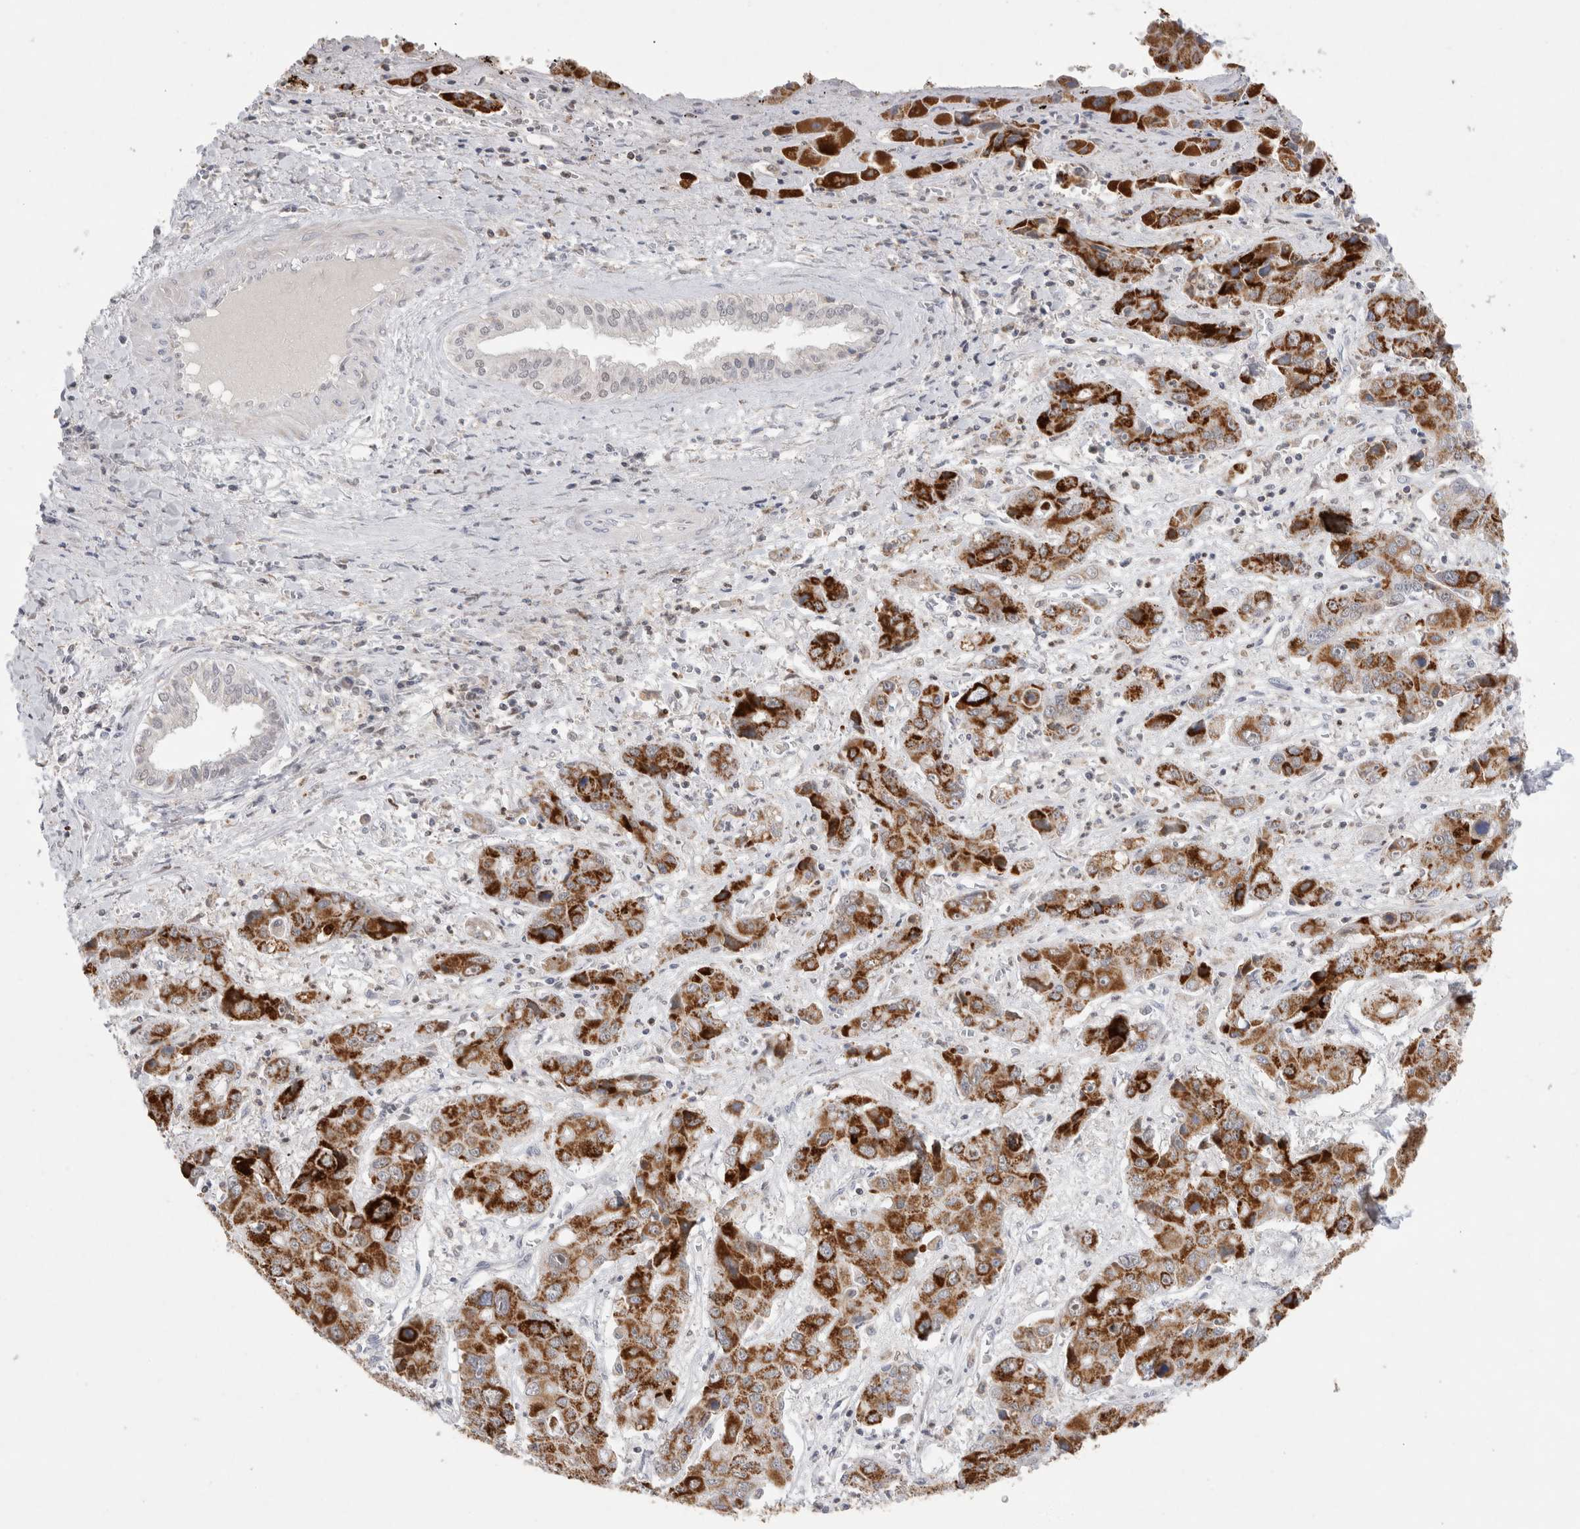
{"staining": {"intensity": "strong", "quantity": ">75%", "location": "cytoplasmic/membranous"}, "tissue": "liver cancer", "cell_type": "Tumor cells", "image_type": "cancer", "snomed": [{"axis": "morphology", "description": "Cholangiocarcinoma"}, {"axis": "topography", "description": "Liver"}], "caption": "Immunohistochemical staining of cholangiocarcinoma (liver) displays high levels of strong cytoplasmic/membranous protein expression in approximately >75% of tumor cells.", "gene": "AGMAT", "patient": {"sex": "male", "age": 67}}